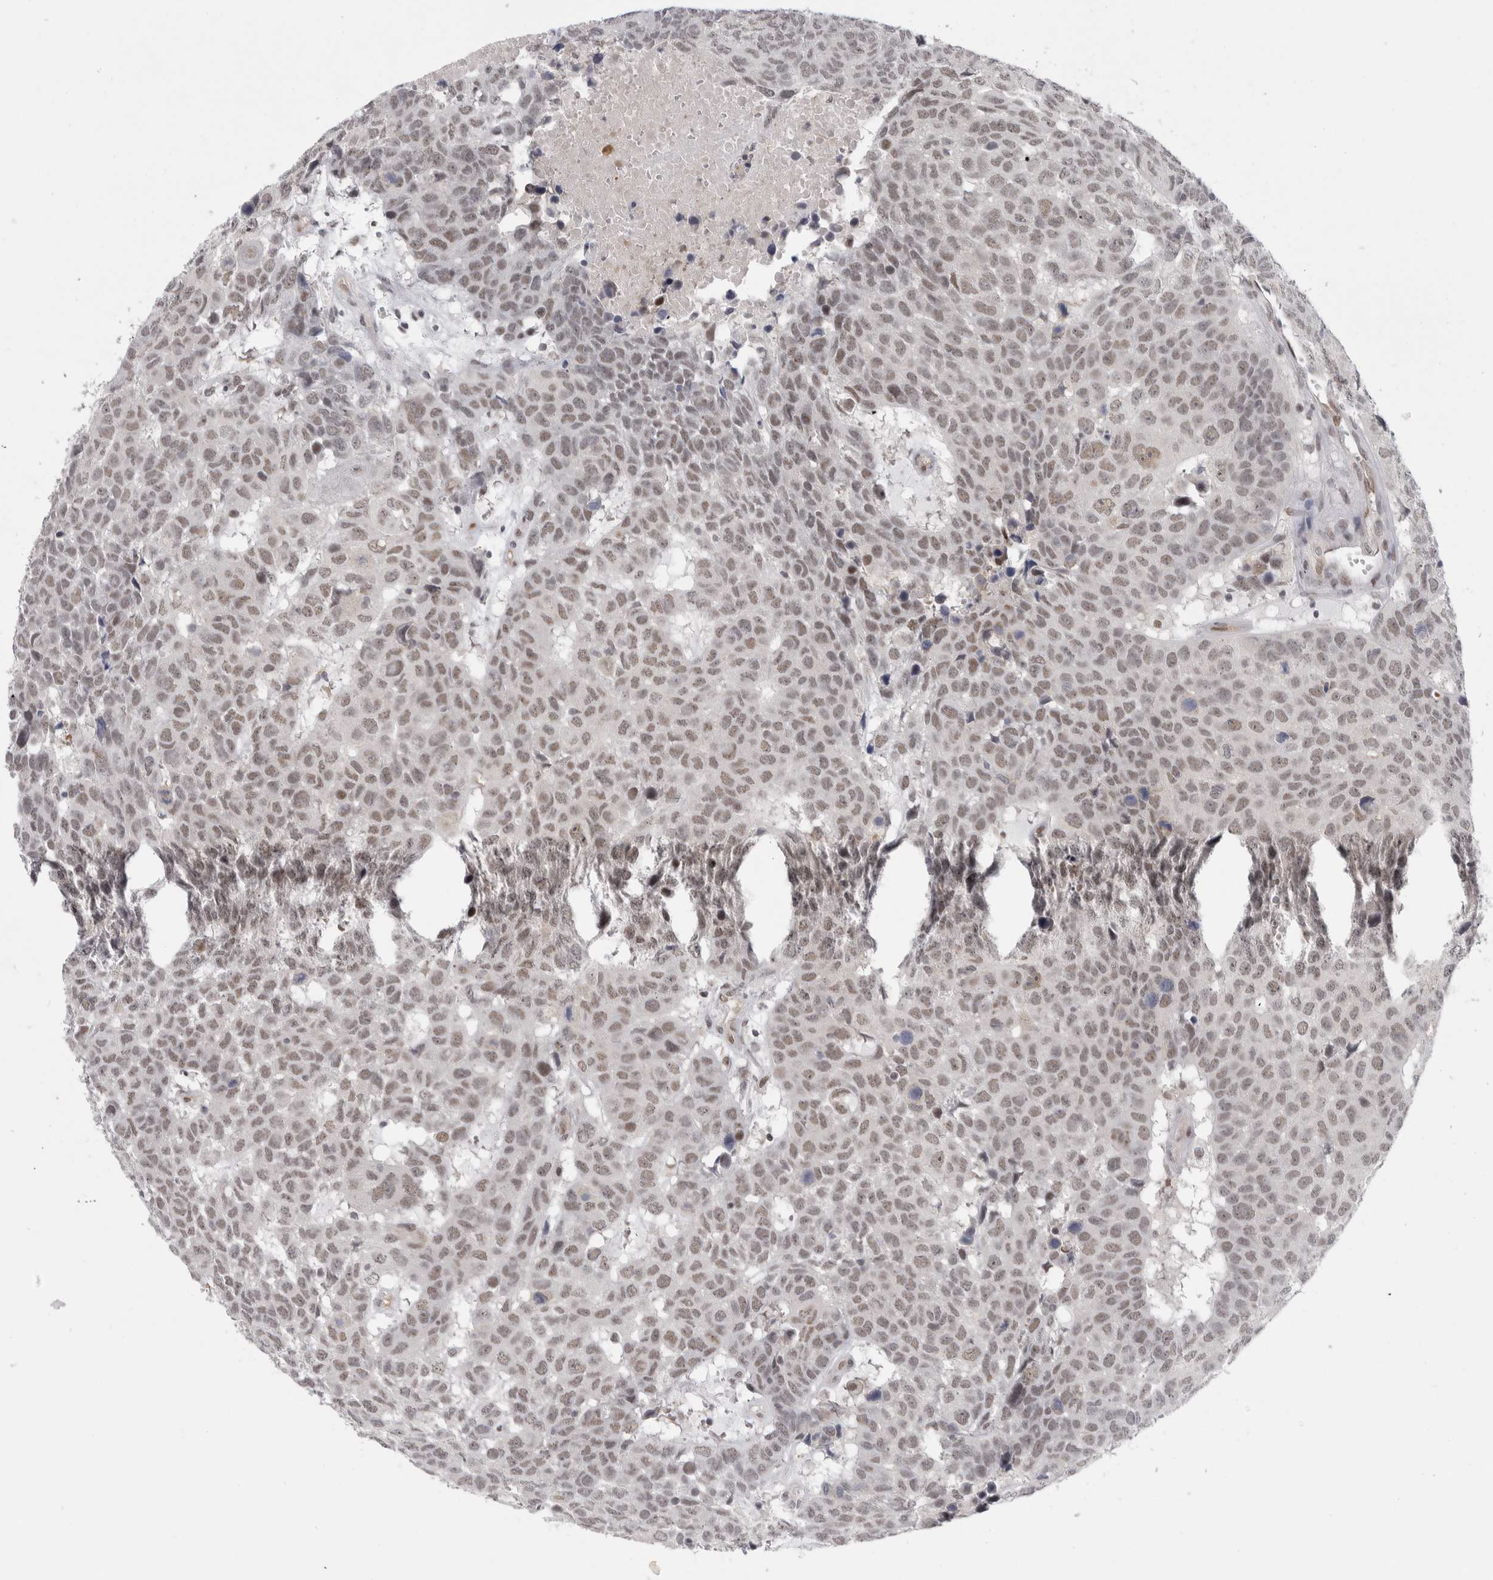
{"staining": {"intensity": "weak", "quantity": ">75%", "location": "nuclear"}, "tissue": "head and neck cancer", "cell_type": "Tumor cells", "image_type": "cancer", "snomed": [{"axis": "morphology", "description": "Squamous cell carcinoma, NOS"}, {"axis": "topography", "description": "Head-Neck"}], "caption": "Immunohistochemical staining of human head and neck squamous cell carcinoma demonstrates low levels of weak nuclear protein expression in approximately >75% of tumor cells.", "gene": "PSMB2", "patient": {"sex": "male", "age": 66}}